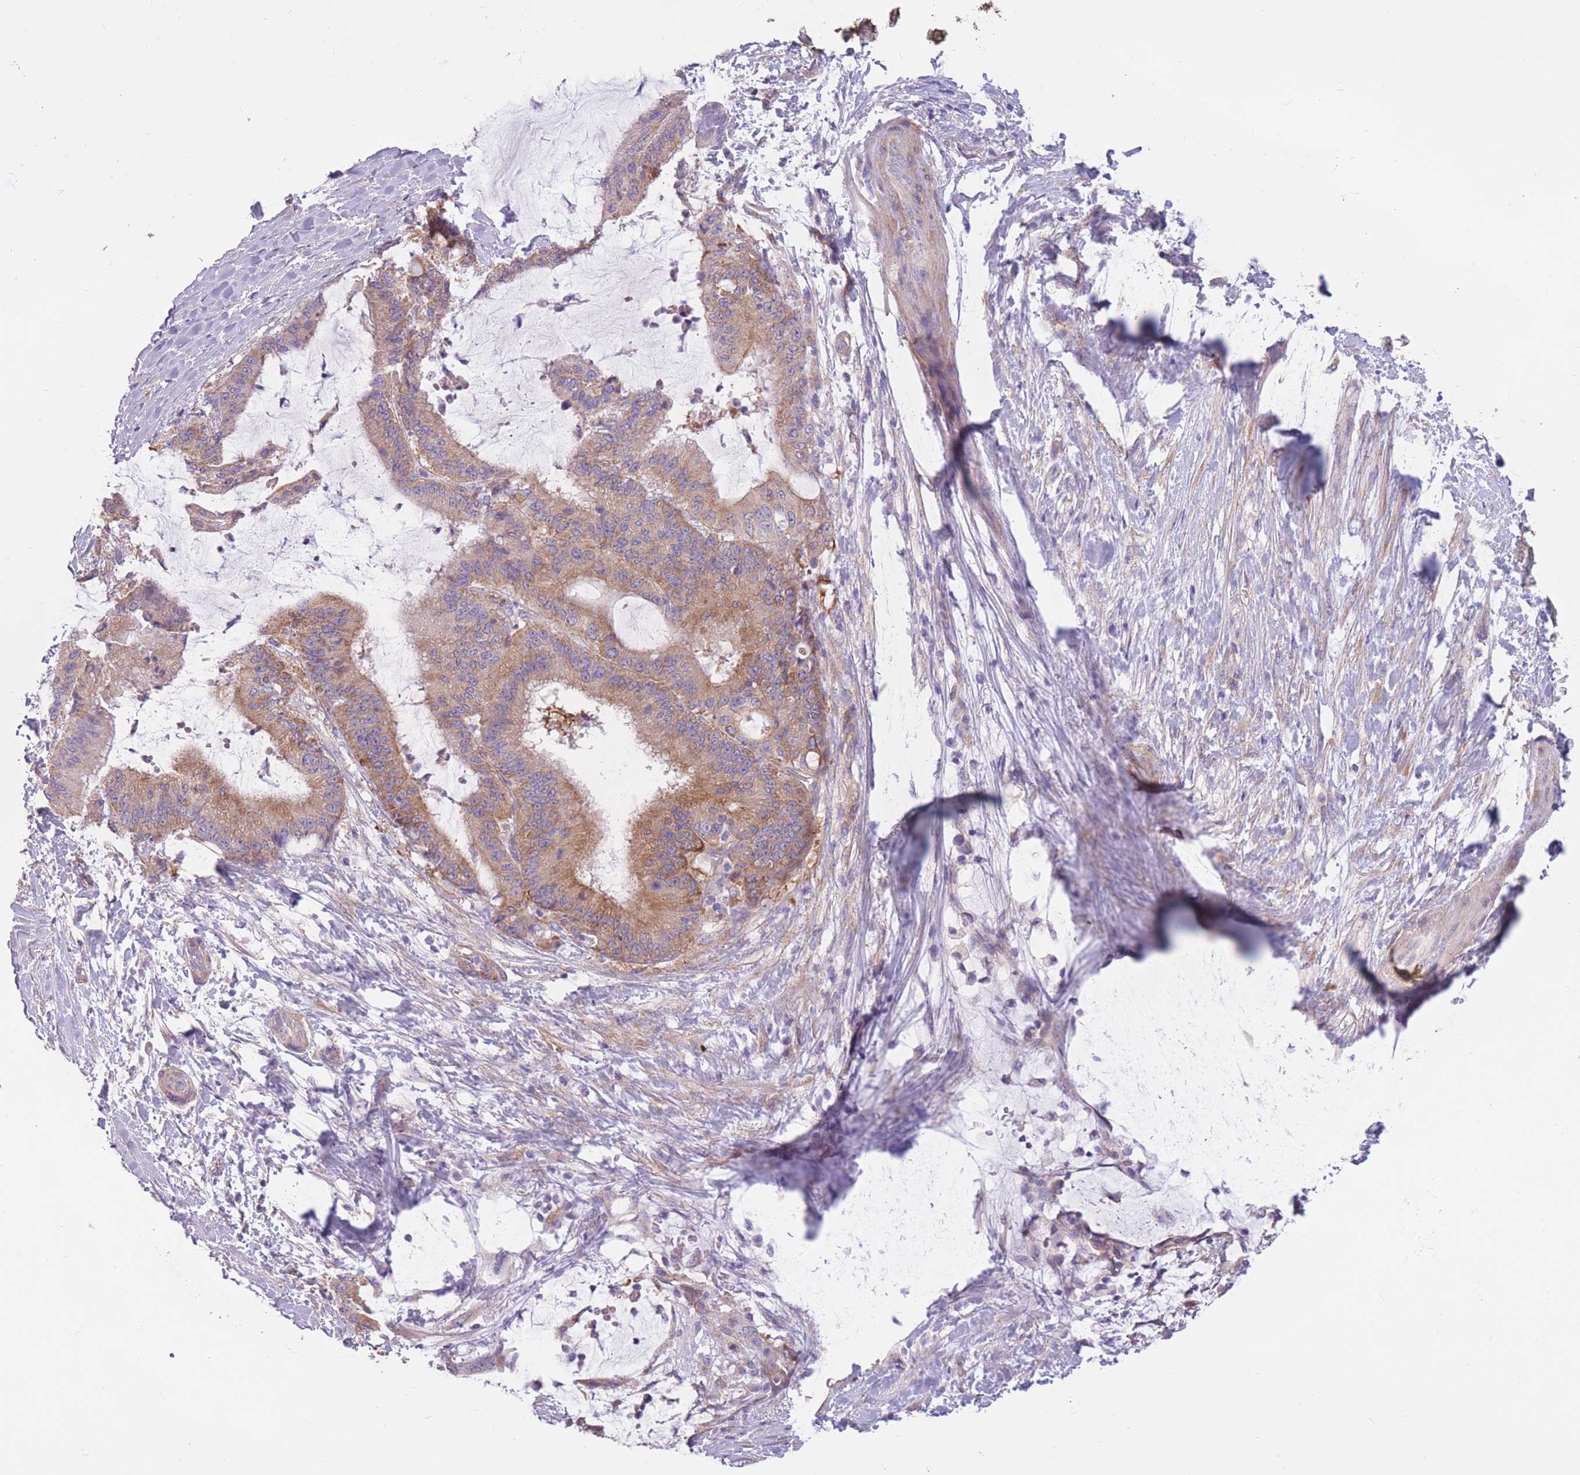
{"staining": {"intensity": "moderate", "quantity": ">75%", "location": "cytoplasmic/membranous"}, "tissue": "liver cancer", "cell_type": "Tumor cells", "image_type": "cancer", "snomed": [{"axis": "morphology", "description": "Normal tissue, NOS"}, {"axis": "morphology", "description": "Cholangiocarcinoma"}, {"axis": "topography", "description": "Liver"}, {"axis": "topography", "description": "Peripheral nerve tissue"}], "caption": "This is a histology image of immunohistochemistry staining of cholangiocarcinoma (liver), which shows moderate staining in the cytoplasmic/membranous of tumor cells.", "gene": "SERPINB3", "patient": {"sex": "female", "age": 73}}